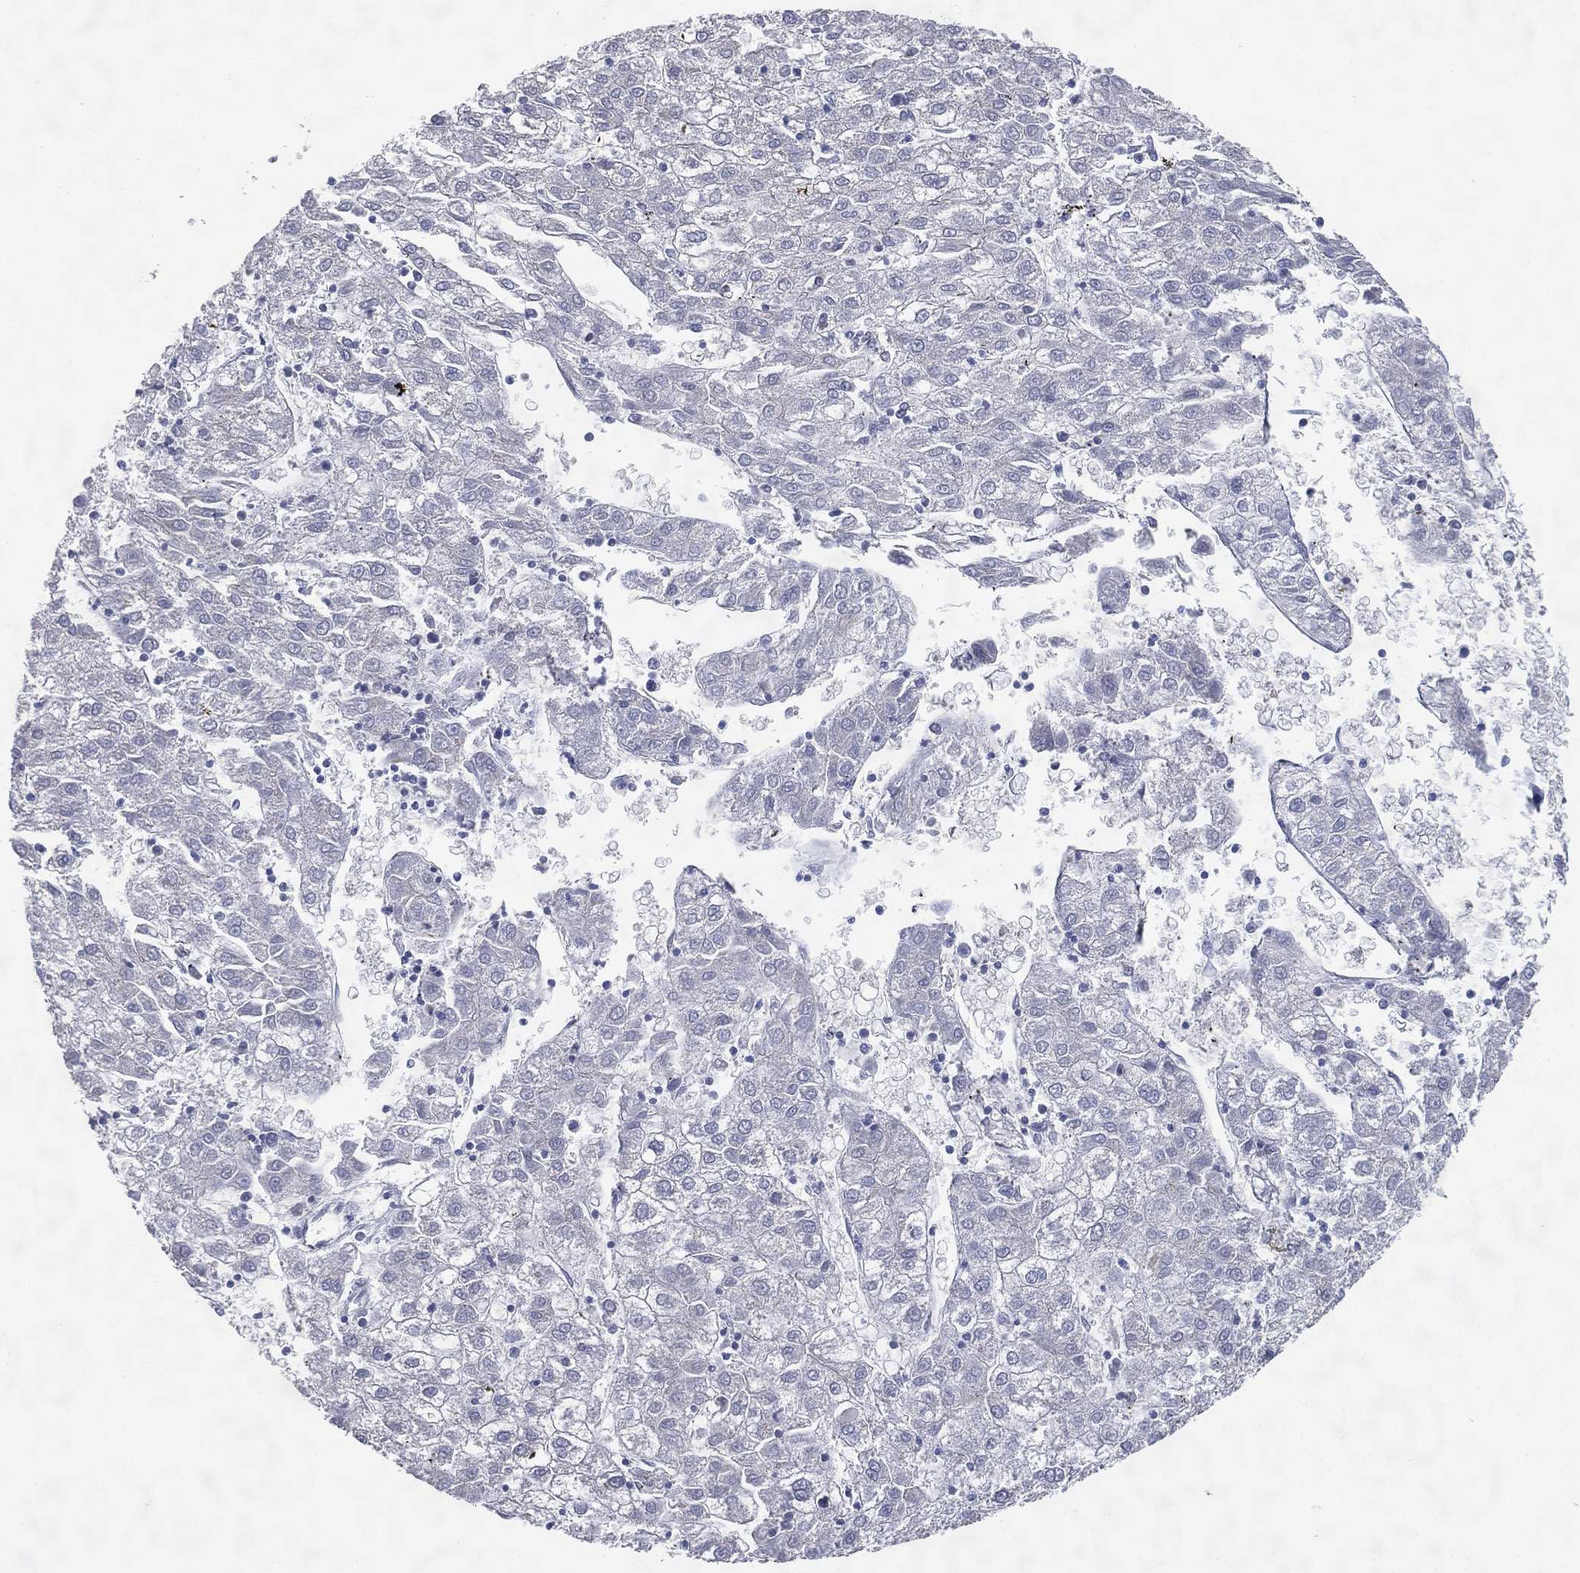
{"staining": {"intensity": "negative", "quantity": "none", "location": "none"}, "tissue": "liver cancer", "cell_type": "Tumor cells", "image_type": "cancer", "snomed": [{"axis": "morphology", "description": "Carcinoma, Hepatocellular, NOS"}, {"axis": "topography", "description": "Liver"}], "caption": "Immunohistochemistry (IHC) histopathology image of neoplastic tissue: liver hepatocellular carcinoma stained with DAB (3,3'-diaminobenzidine) exhibits no significant protein expression in tumor cells.", "gene": "ATP8A2", "patient": {"sex": "male", "age": 72}}